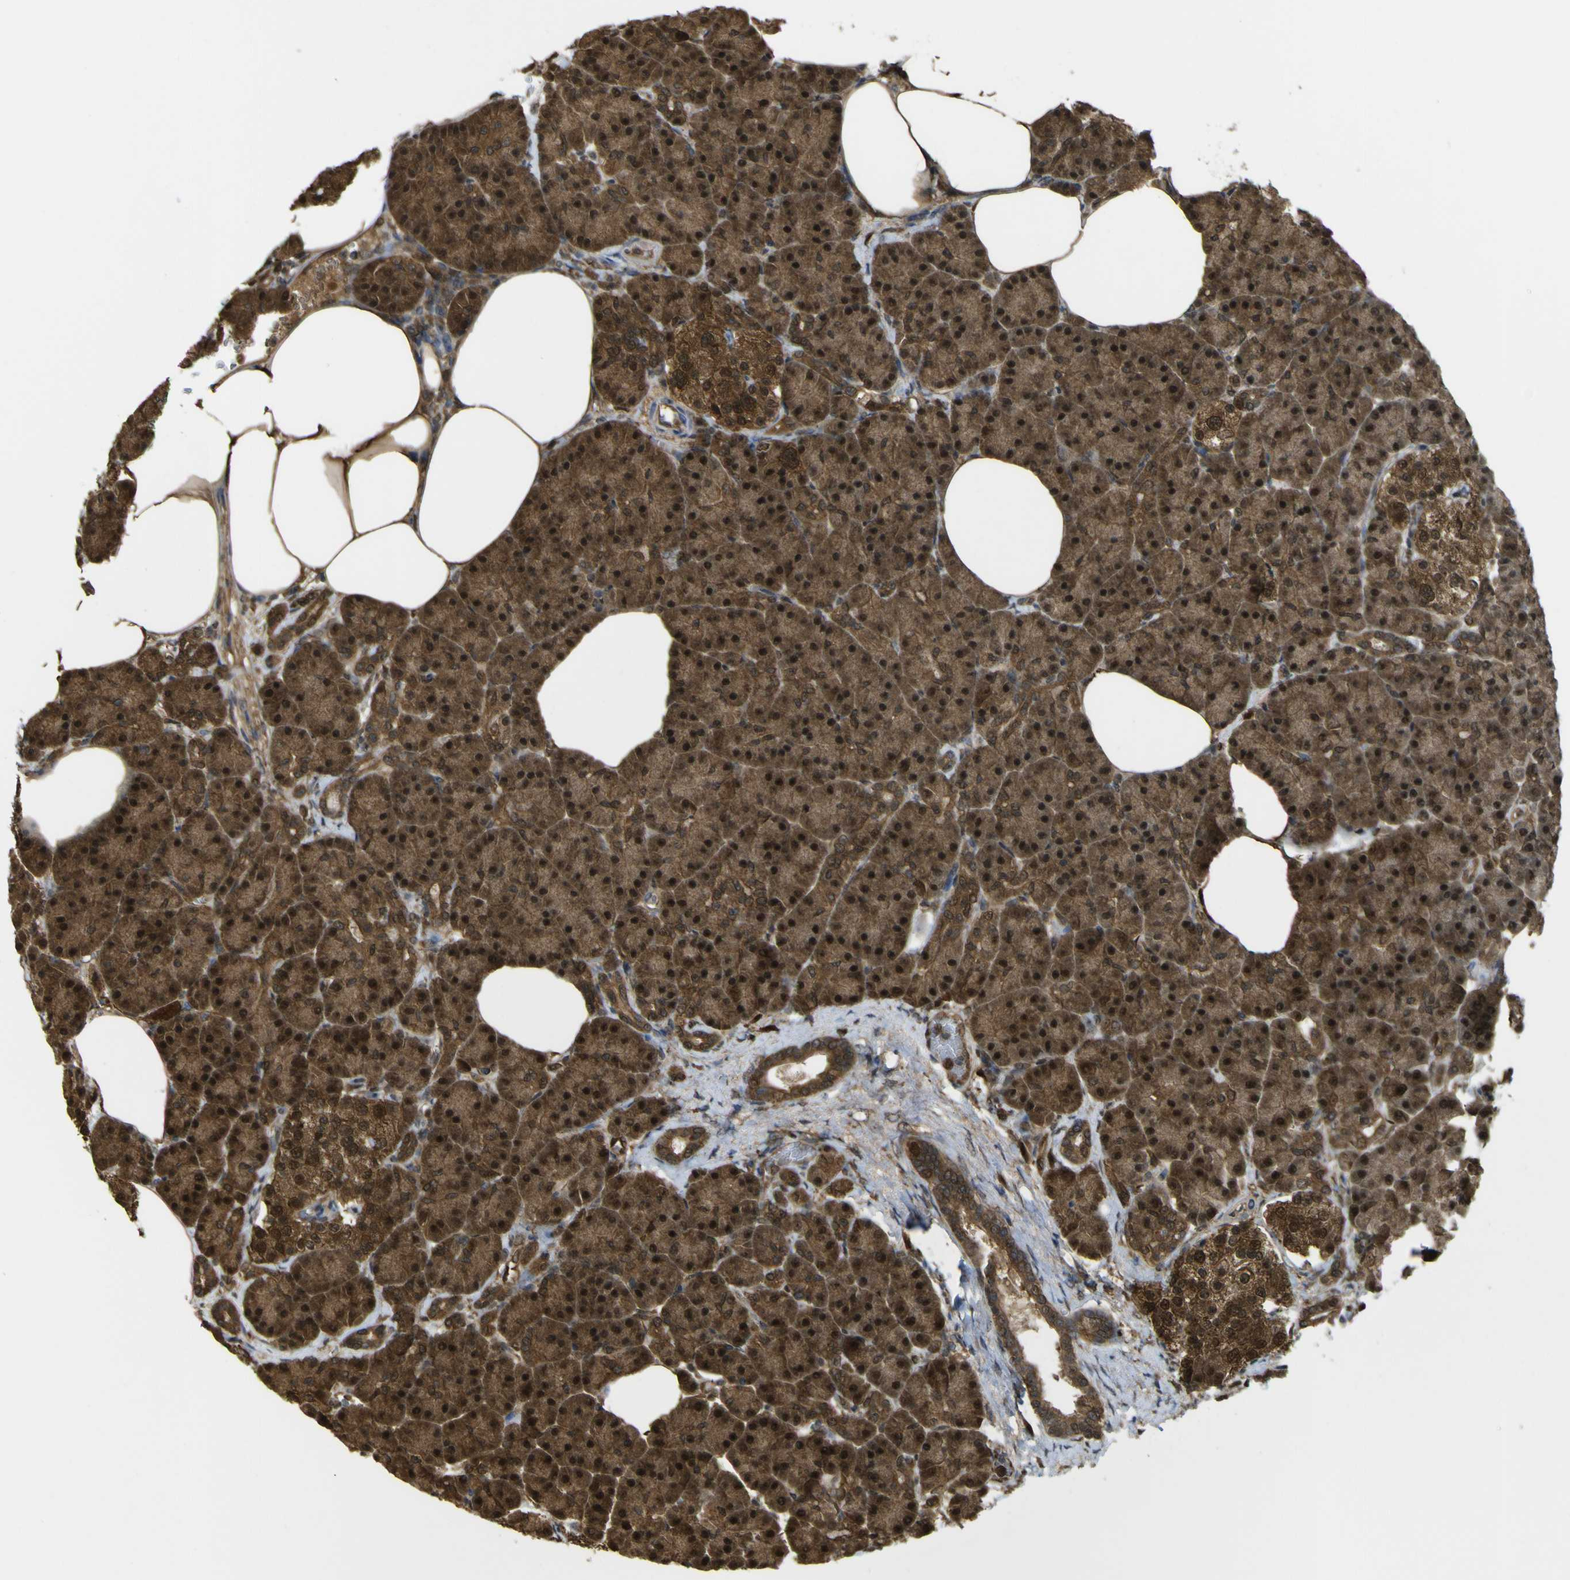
{"staining": {"intensity": "strong", "quantity": ">75%", "location": "cytoplasmic/membranous,nuclear"}, "tissue": "pancreas", "cell_type": "Exocrine glandular cells", "image_type": "normal", "snomed": [{"axis": "morphology", "description": "Normal tissue, NOS"}, {"axis": "topography", "description": "Pancreas"}], "caption": "Pancreas stained with immunohistochemistry reveals strong cytoplasmic/membranous,nuclear staining in about >75% of exocrine glandular cells. Using DAB (brown) and hematoxylin (blue) stains, captured at high magnification using brightfield microscopy.", "gene": "YWHAG", "patient": {"sex": "female", "age": 70}}